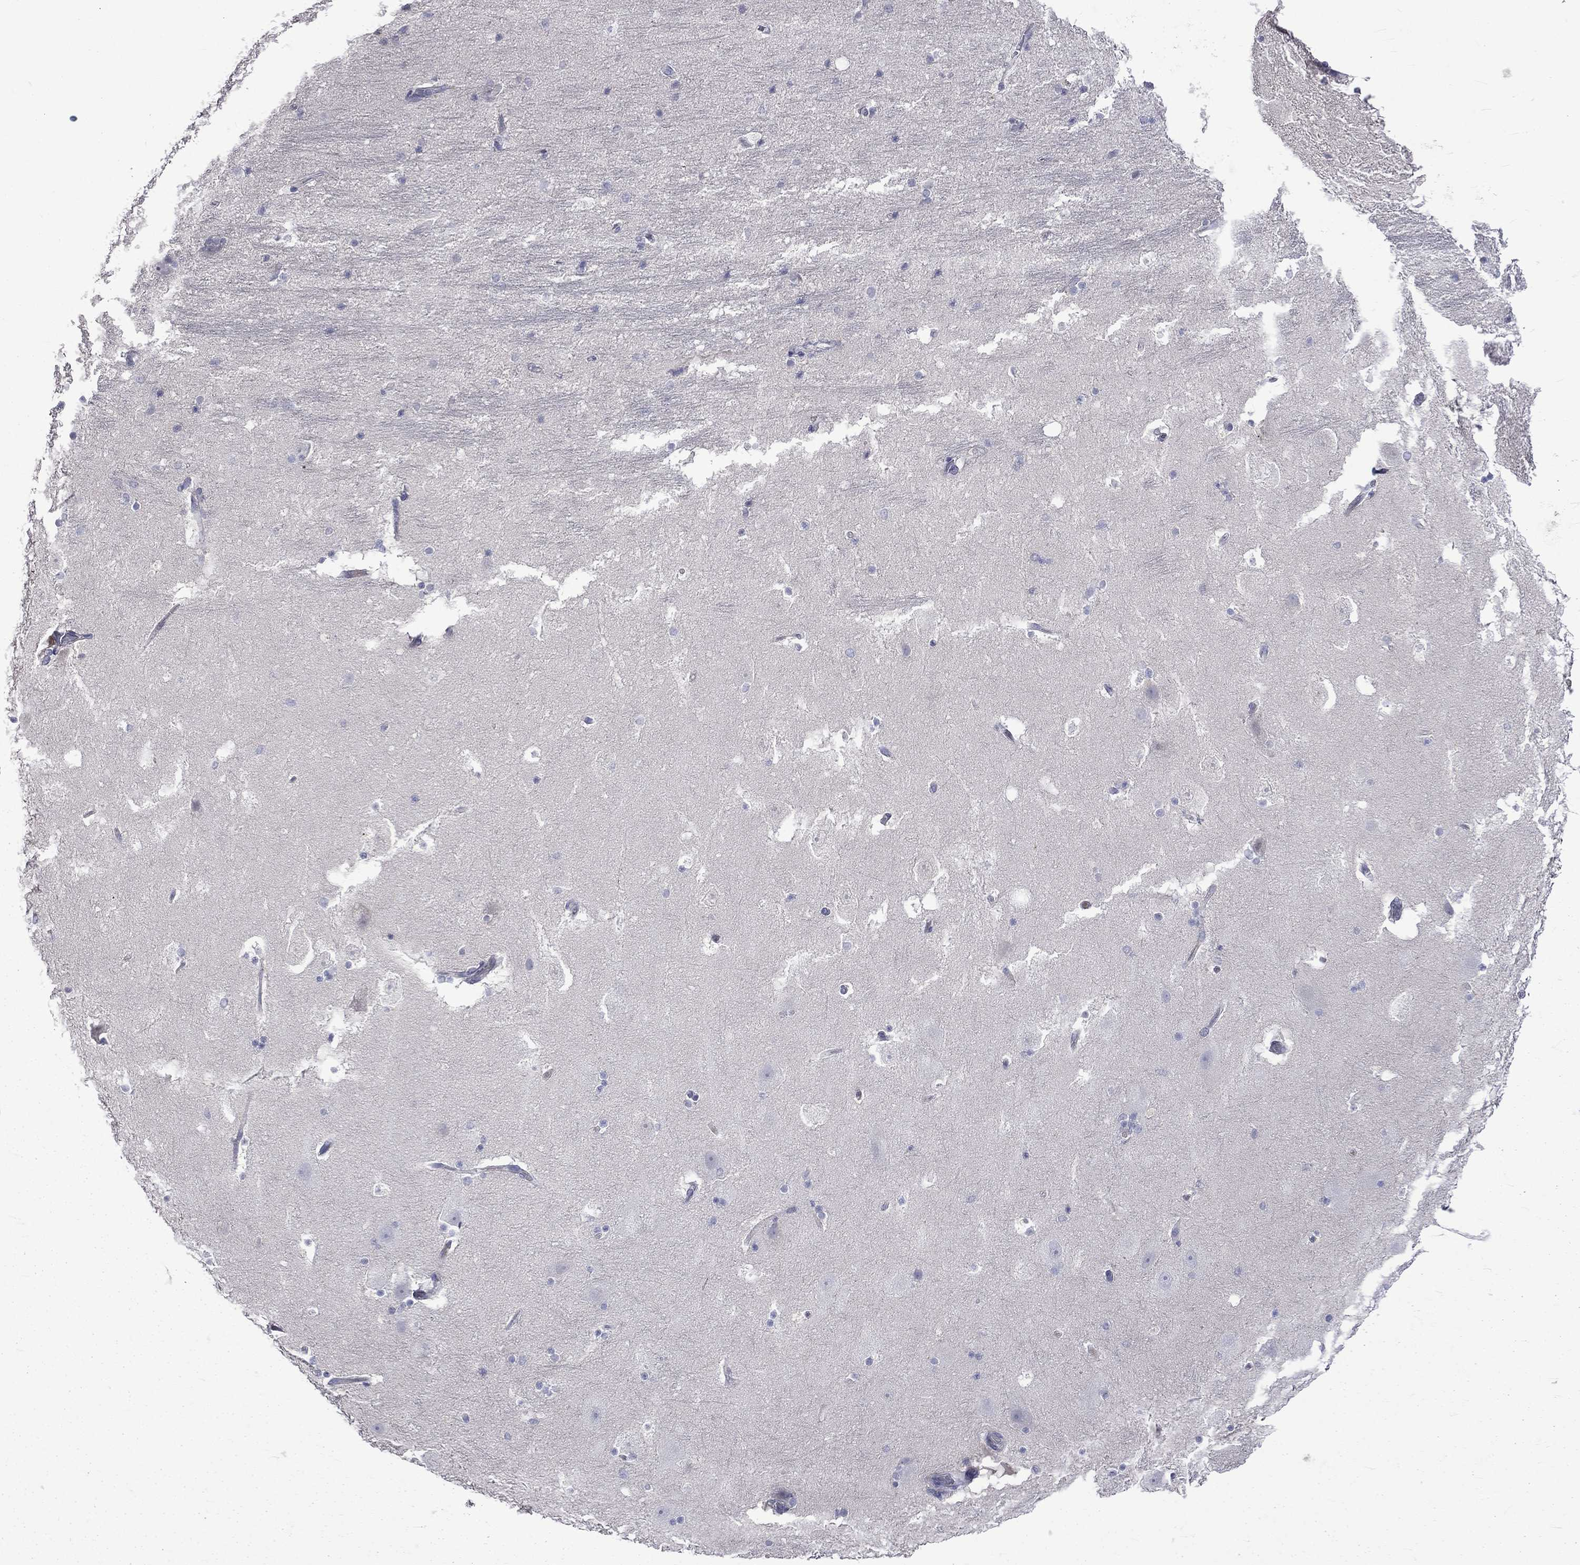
{"staining": {"intensity": "negative", "quantity": "none", "location": "none"}, "tissue": "hippocampus", "cell_type": "Glial cells", "image_type": "normal", "snomed": [{"axis": "morphology", "description": "Normal tissue, NOS"}, {"axis": "topography", "description": "Hippocampus"}], "caption": "Histopathology image shows no protein staining in glial cells of normal hippocampus.", "gene": "ELANE", "patient": {"sex": "male", "age": 51}}